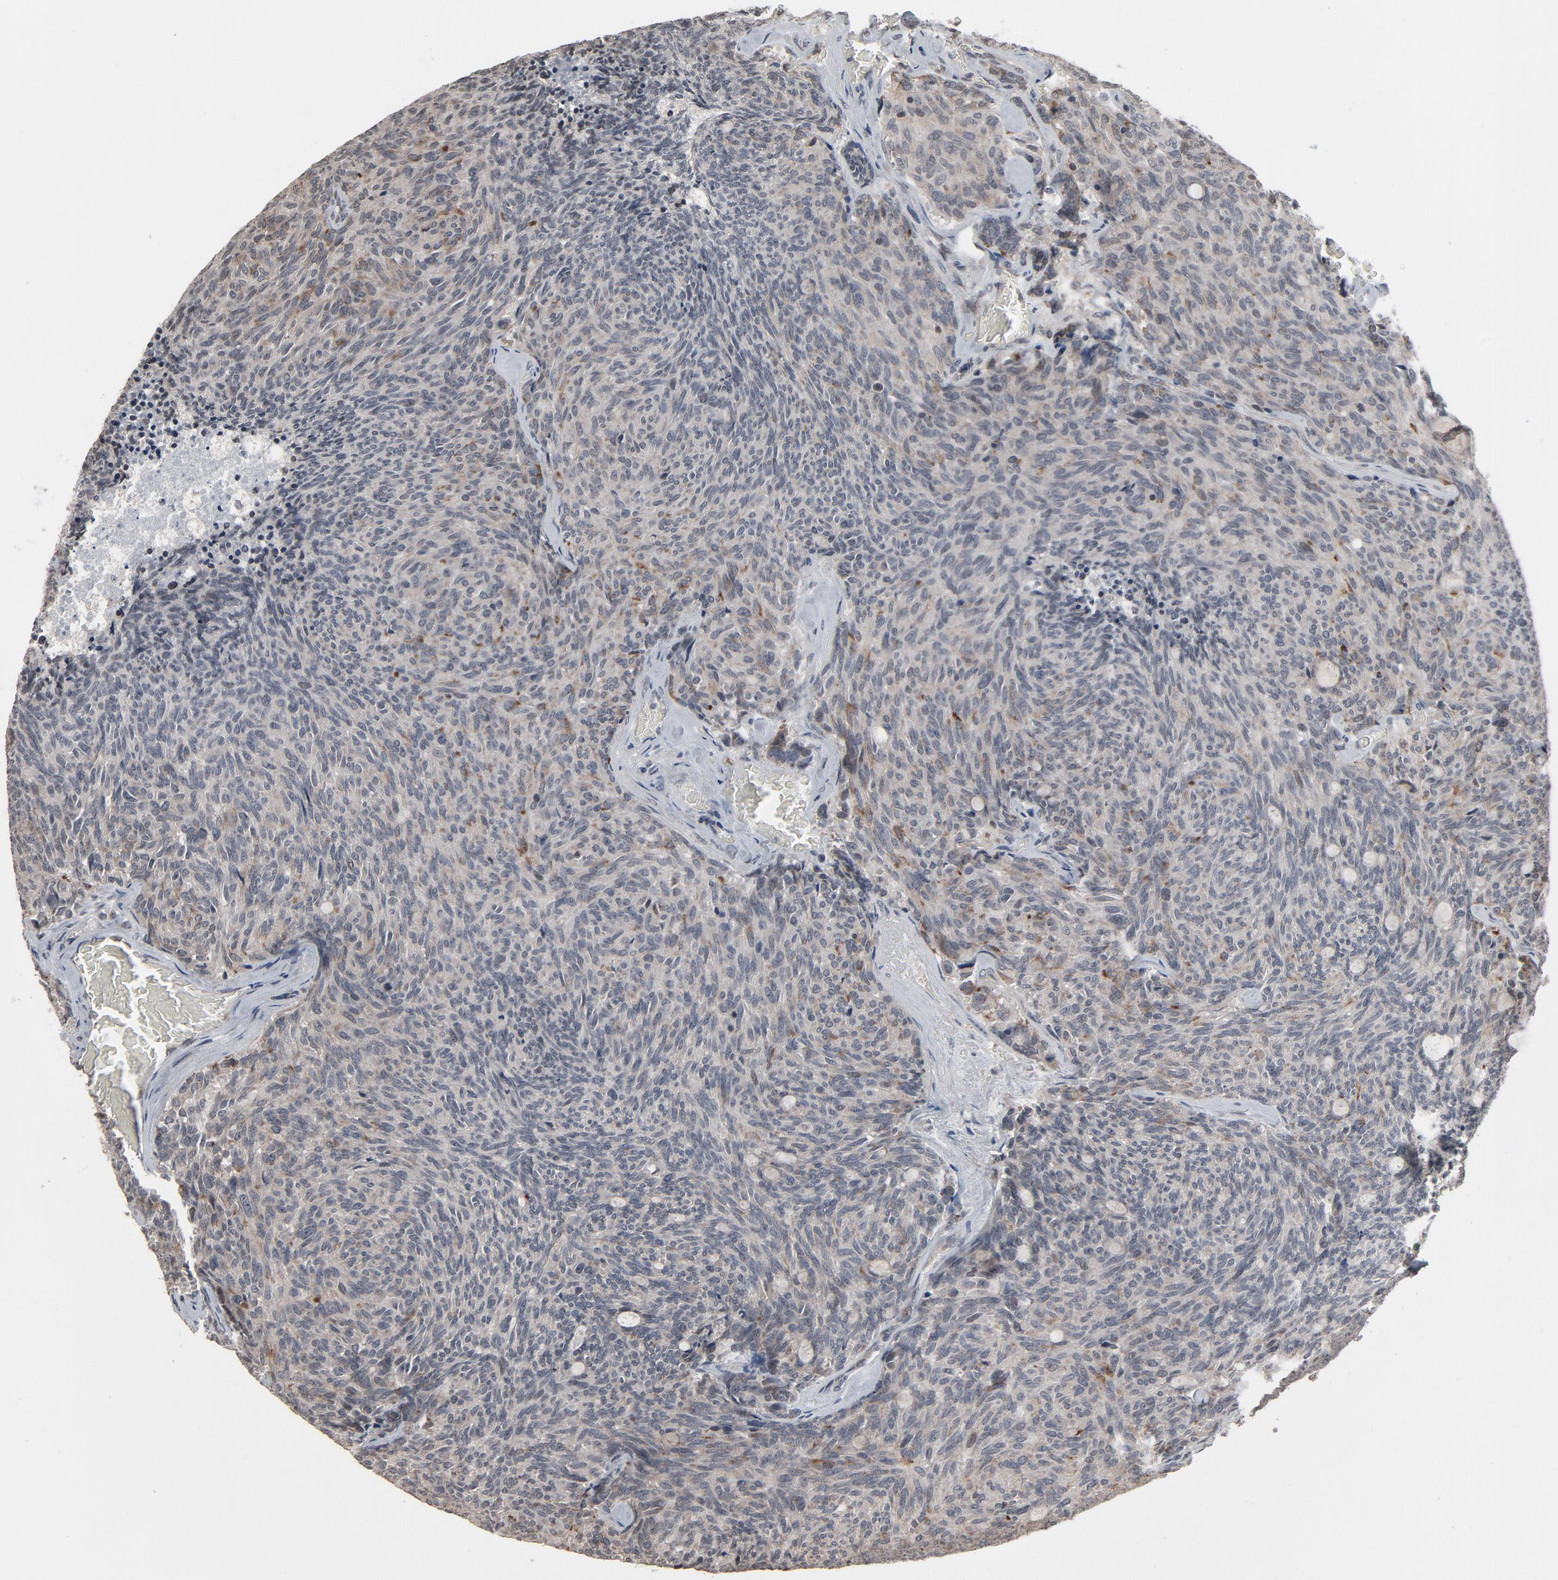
{"staining": {"intensity": "weak", "quantity": "25%-75%", "location": "cytoplasmic/membranous,nuclear"}, "tissue": "carcinoid", "cell_type": "Tumor cells", "image_type": "cancer", "snomed": [{"axis": "morphology", "description": "Carcinoid, malignant, NOS"}, {"axis": "topography", "description": "Pancreas"}], "caption": "Human malignant carcinoid stained with a protein marker exhibits weak staining in tumor cells.", "gene": "POM121", "patient": {"sex": "female", "age": 54}}